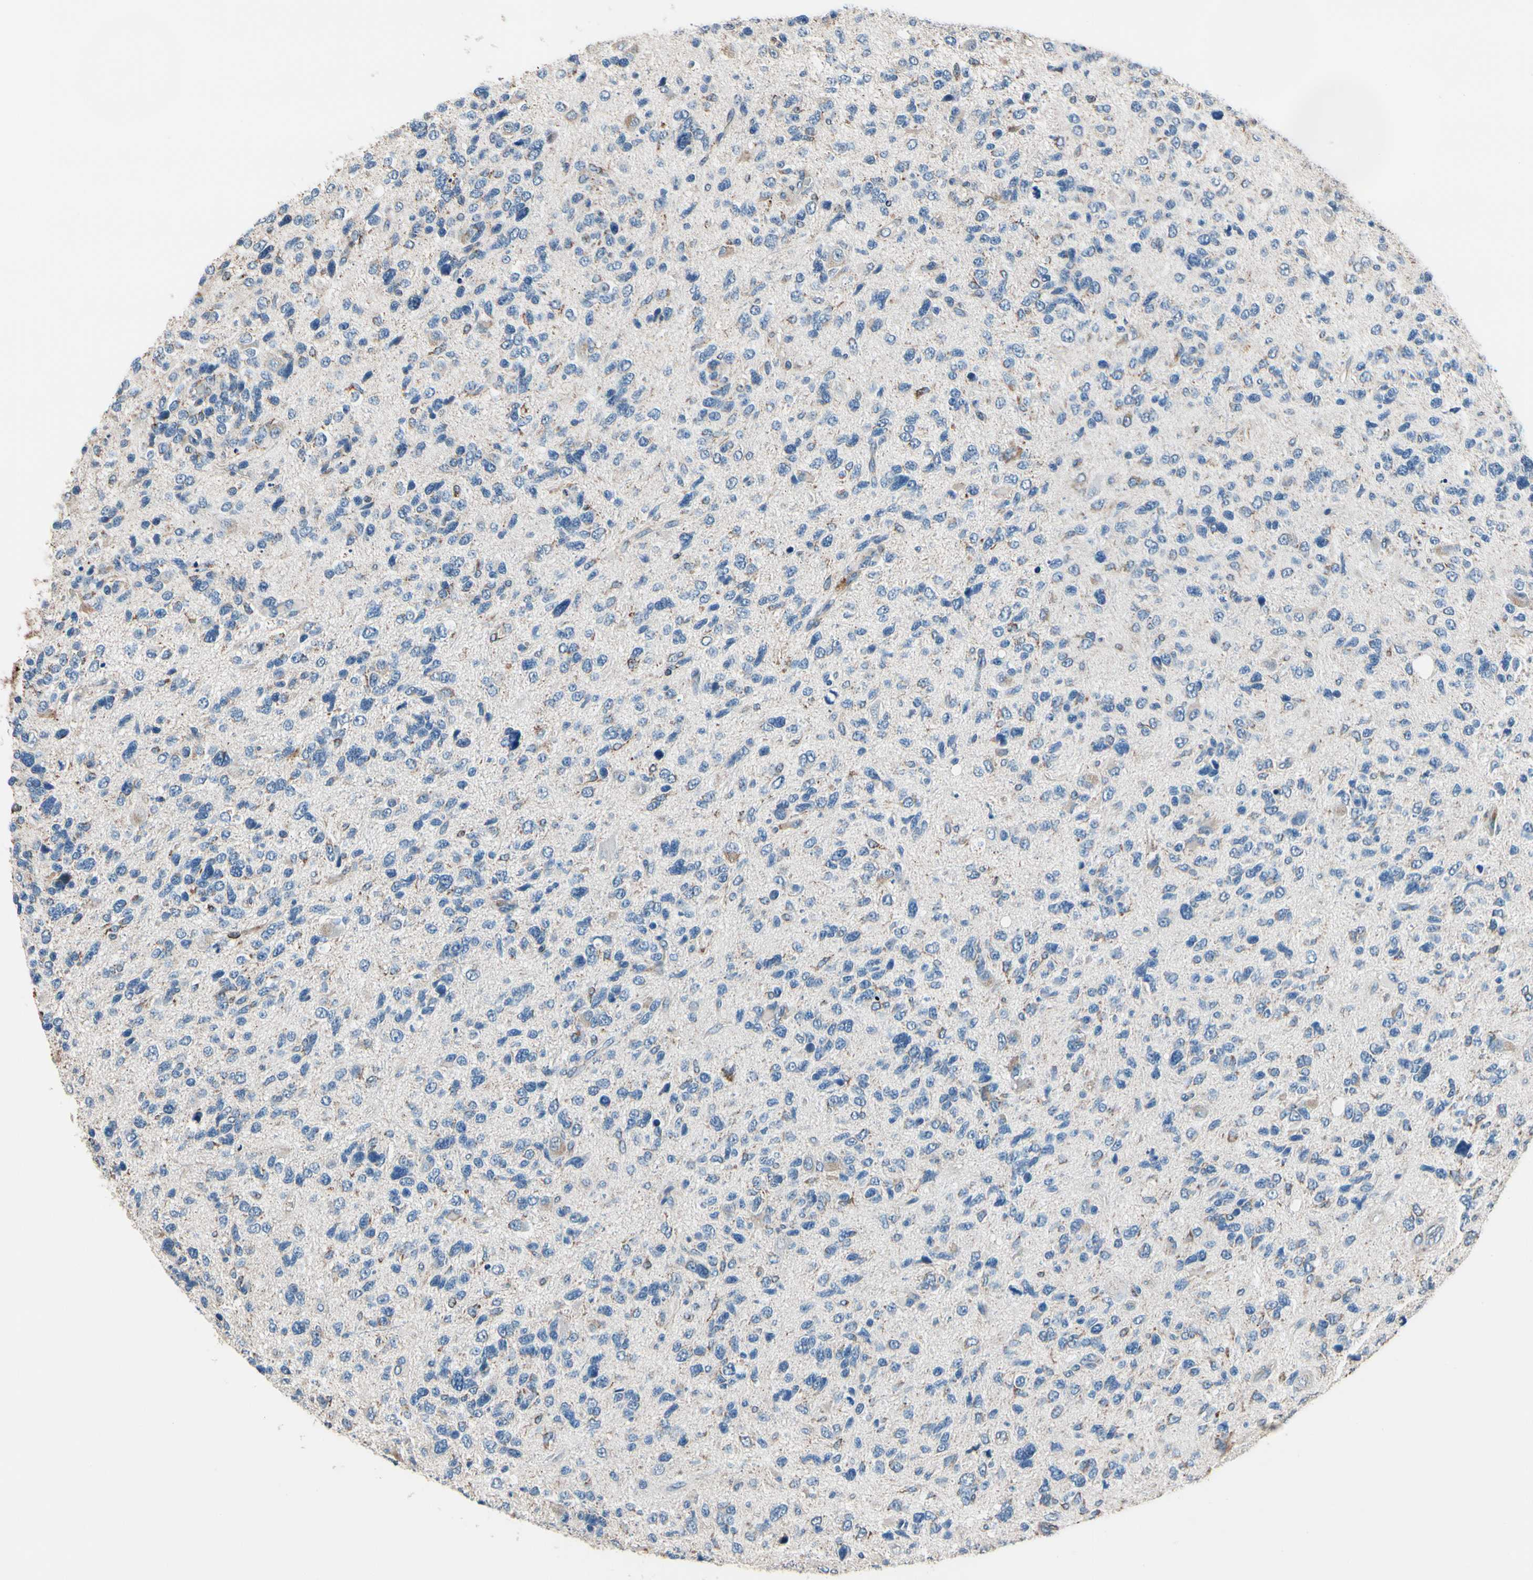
{"staining": {"intensity": "moderate", "quantity": "<25%", "location": "cytoplasmic/membranous"}, "tissue": "glioma", "cell_type": "Tumor cells", "image_type": "cancer", "snomed": [{"axis": "morphology", "description": "Glioma, malignant, High grade"}, {"axis": "topography", "description": "Brain"}], "caption": "This histopathology image demonstrates immunohistochemistry staining of human malignant glioma (high-grade), with low moderate cytoplasmic/membranous positivity in approximately <25% of tumor cells.", "gene": "TMEM176A", "patient": {"sex": "female", "age": 58}}